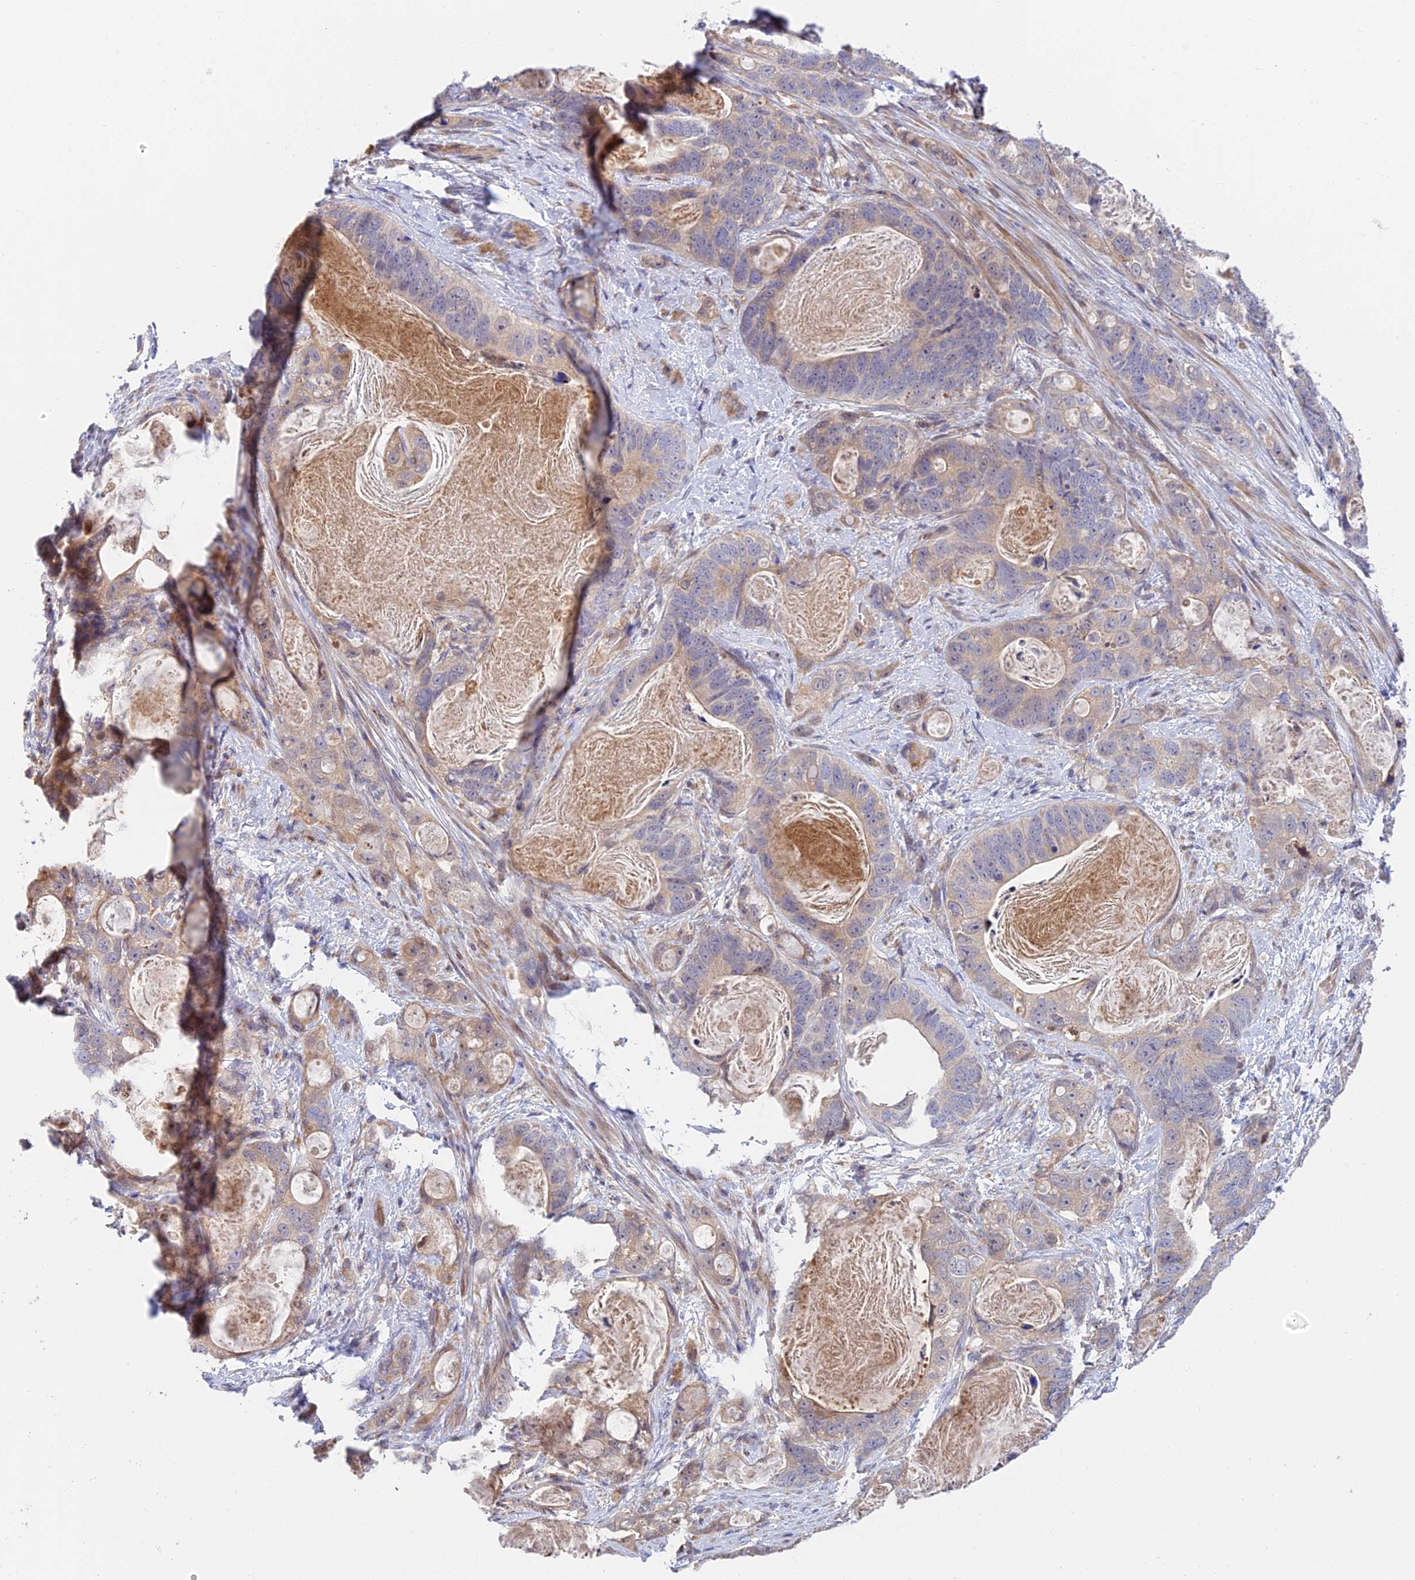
{"staining": {"intensity": "weak", "quantity": "<25%", "location": "cytoplasmic/membranous"}, "tissue": "stomach cancer", "cell_type": "Tumor cells", "image_type": "cancer", "snomed": [{"axis": "morphology", "description": "Normal tissue, NOS"}, {"axis": "morphology", "description": "Adenocarcinoma, NOS"}, {"axis": "topography", "description": "Stomach"}], "caption": "The IHC image has no significant expression in tumor cells of adenocarcinoma (stomach) tissue.", "gene": "FUOM", "patient": {"sex": "female", "age": 89}}